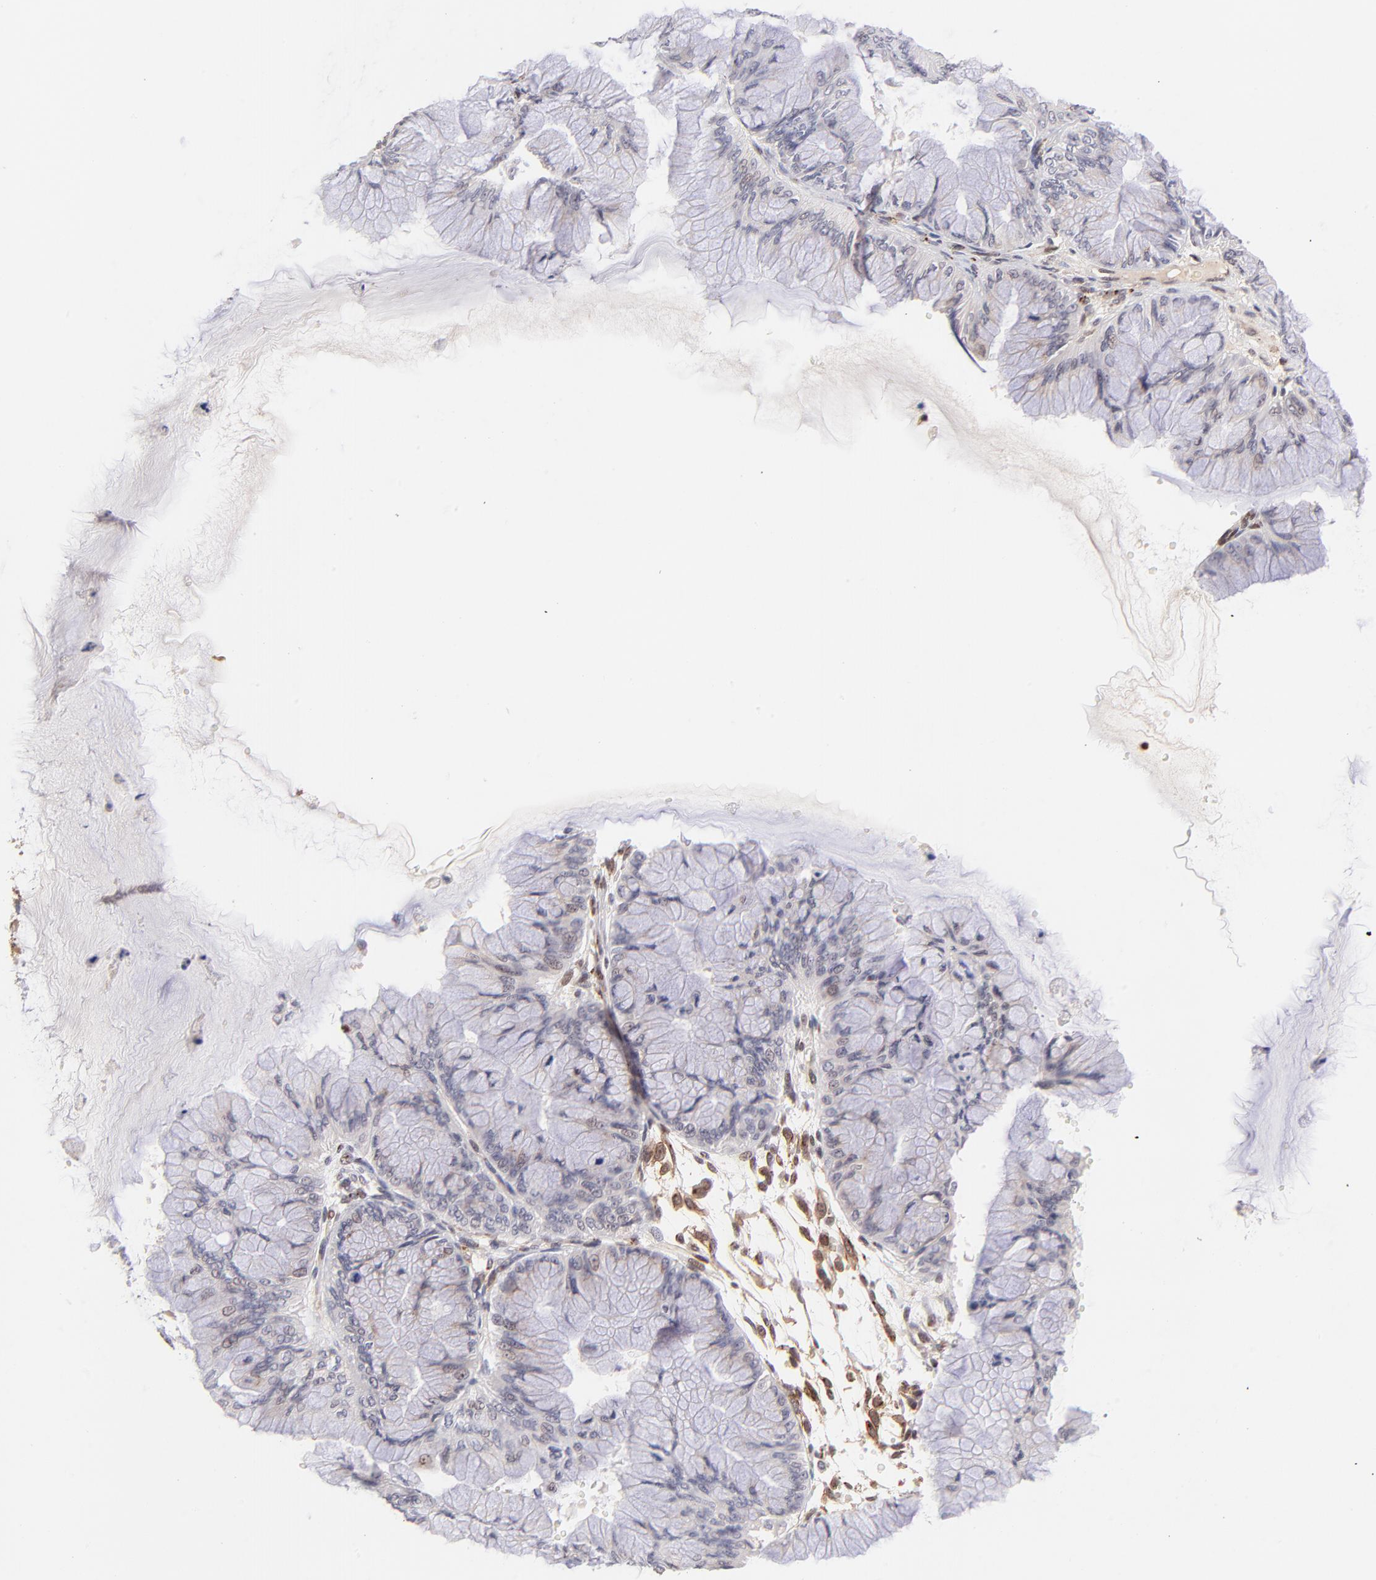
{"staining": {"intensity": "weak", "quantity": "<25%", "location": "nuclear"}, "tissue": "ovarian cancer", "cell_type": "Tumor cells", "image_type": "cancer", "snomed": [{"axis": "morphology", "description": "Cystadenocarcinoma, mucinous, NOS"}, {"axis": "topography", "description": "Ovary"}], "caption": "Ovarian cancer was stained to show a protein in brown. There is no significant staining in tumor cells. (Immunohistochemistry, brightfield microscopy, high magnification).", "gene": "MED12", "patient": {"sex": "female", "age": 63}}